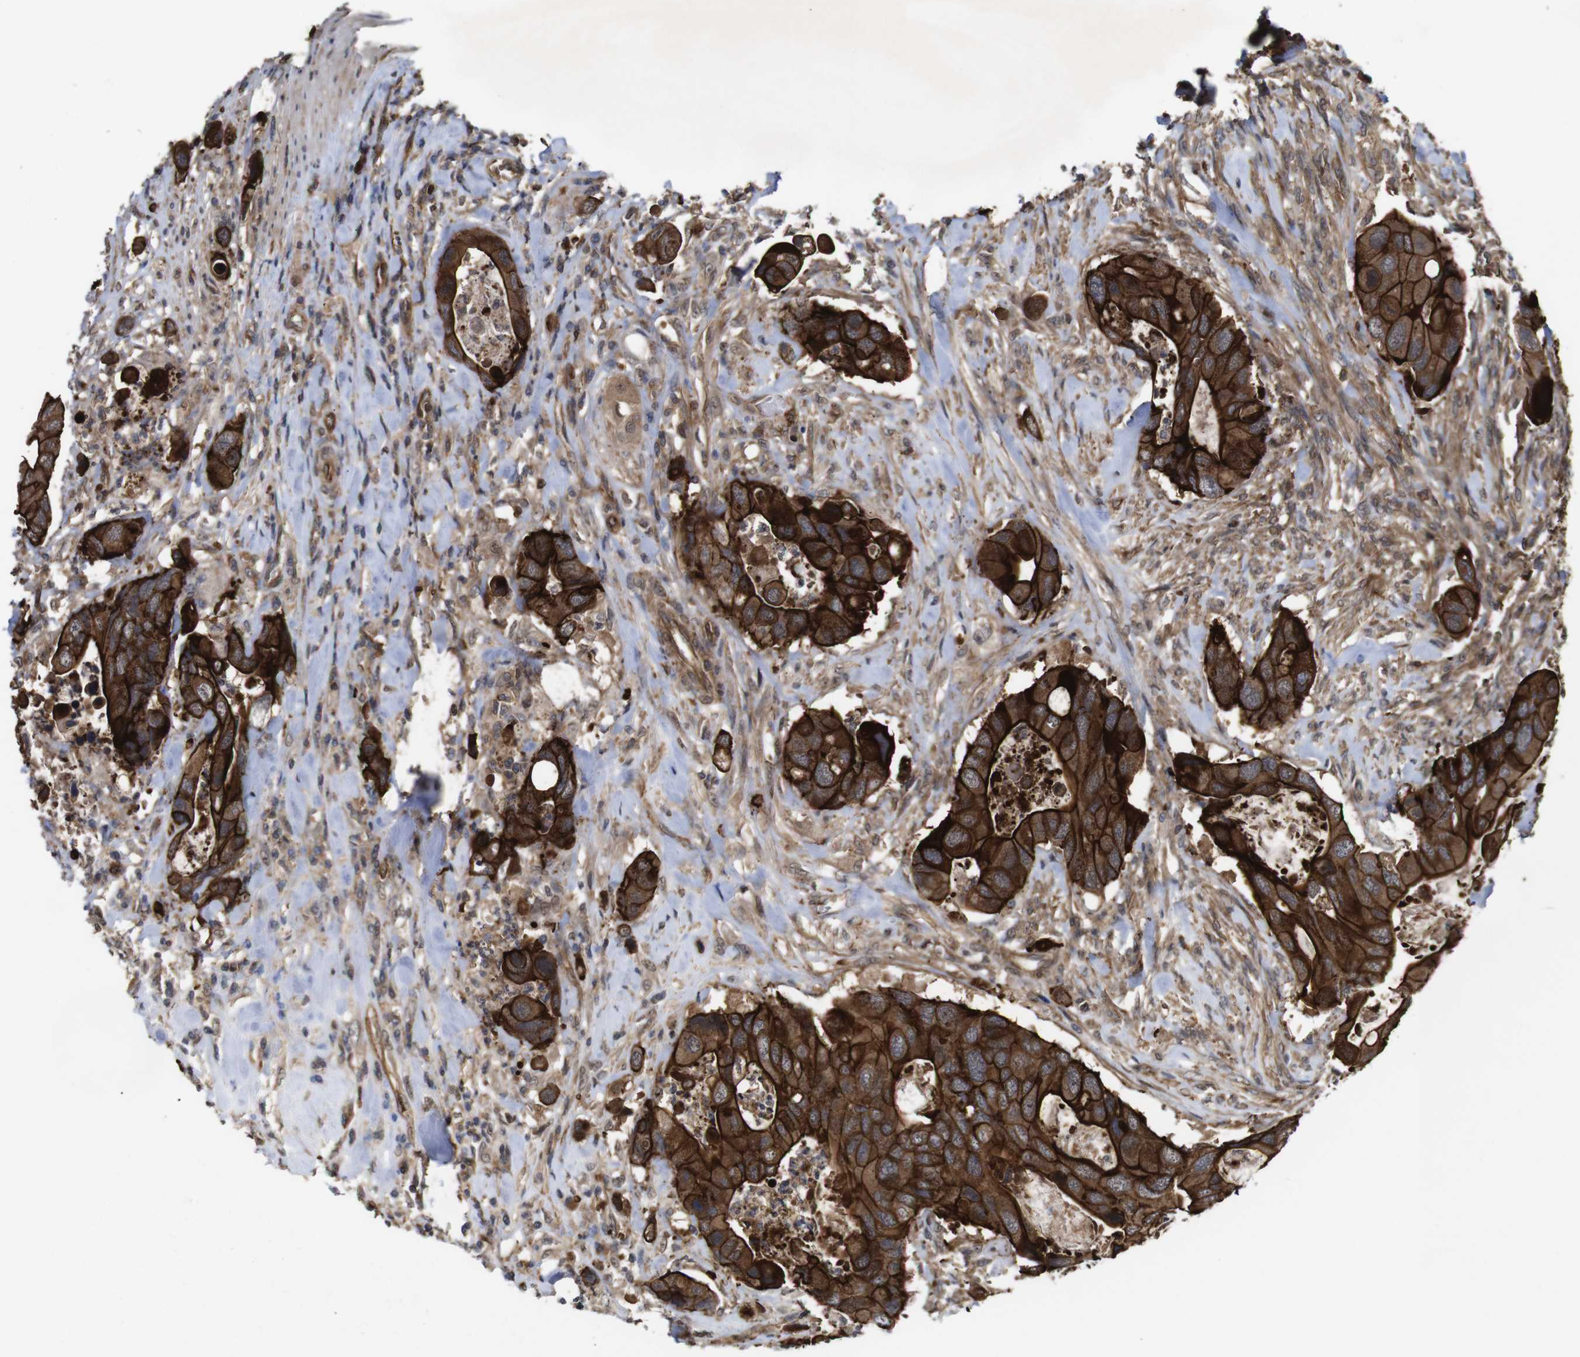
{"staining": {"intensity": "strong", "quantity": ">75%", "location": "cytoplasmic/membranous"}, "tissue": "colorectal cancer", "cell_type": "Tumor cells", "image_type": "cancer", "snomed": [{"axis": "morphology", "description": "Adenocarcinoma, NOS"}, {"axis": "topography", "description": "Rectum"}], "caption": "Protein expression analysis of colorectal cancer (adenocarcinoma) reveals strong cytoplasmic/membranous positivity in about >75% of tumor cells.", "gene": "NANOS1", "patient": {"sex": "female", "age": 57}}